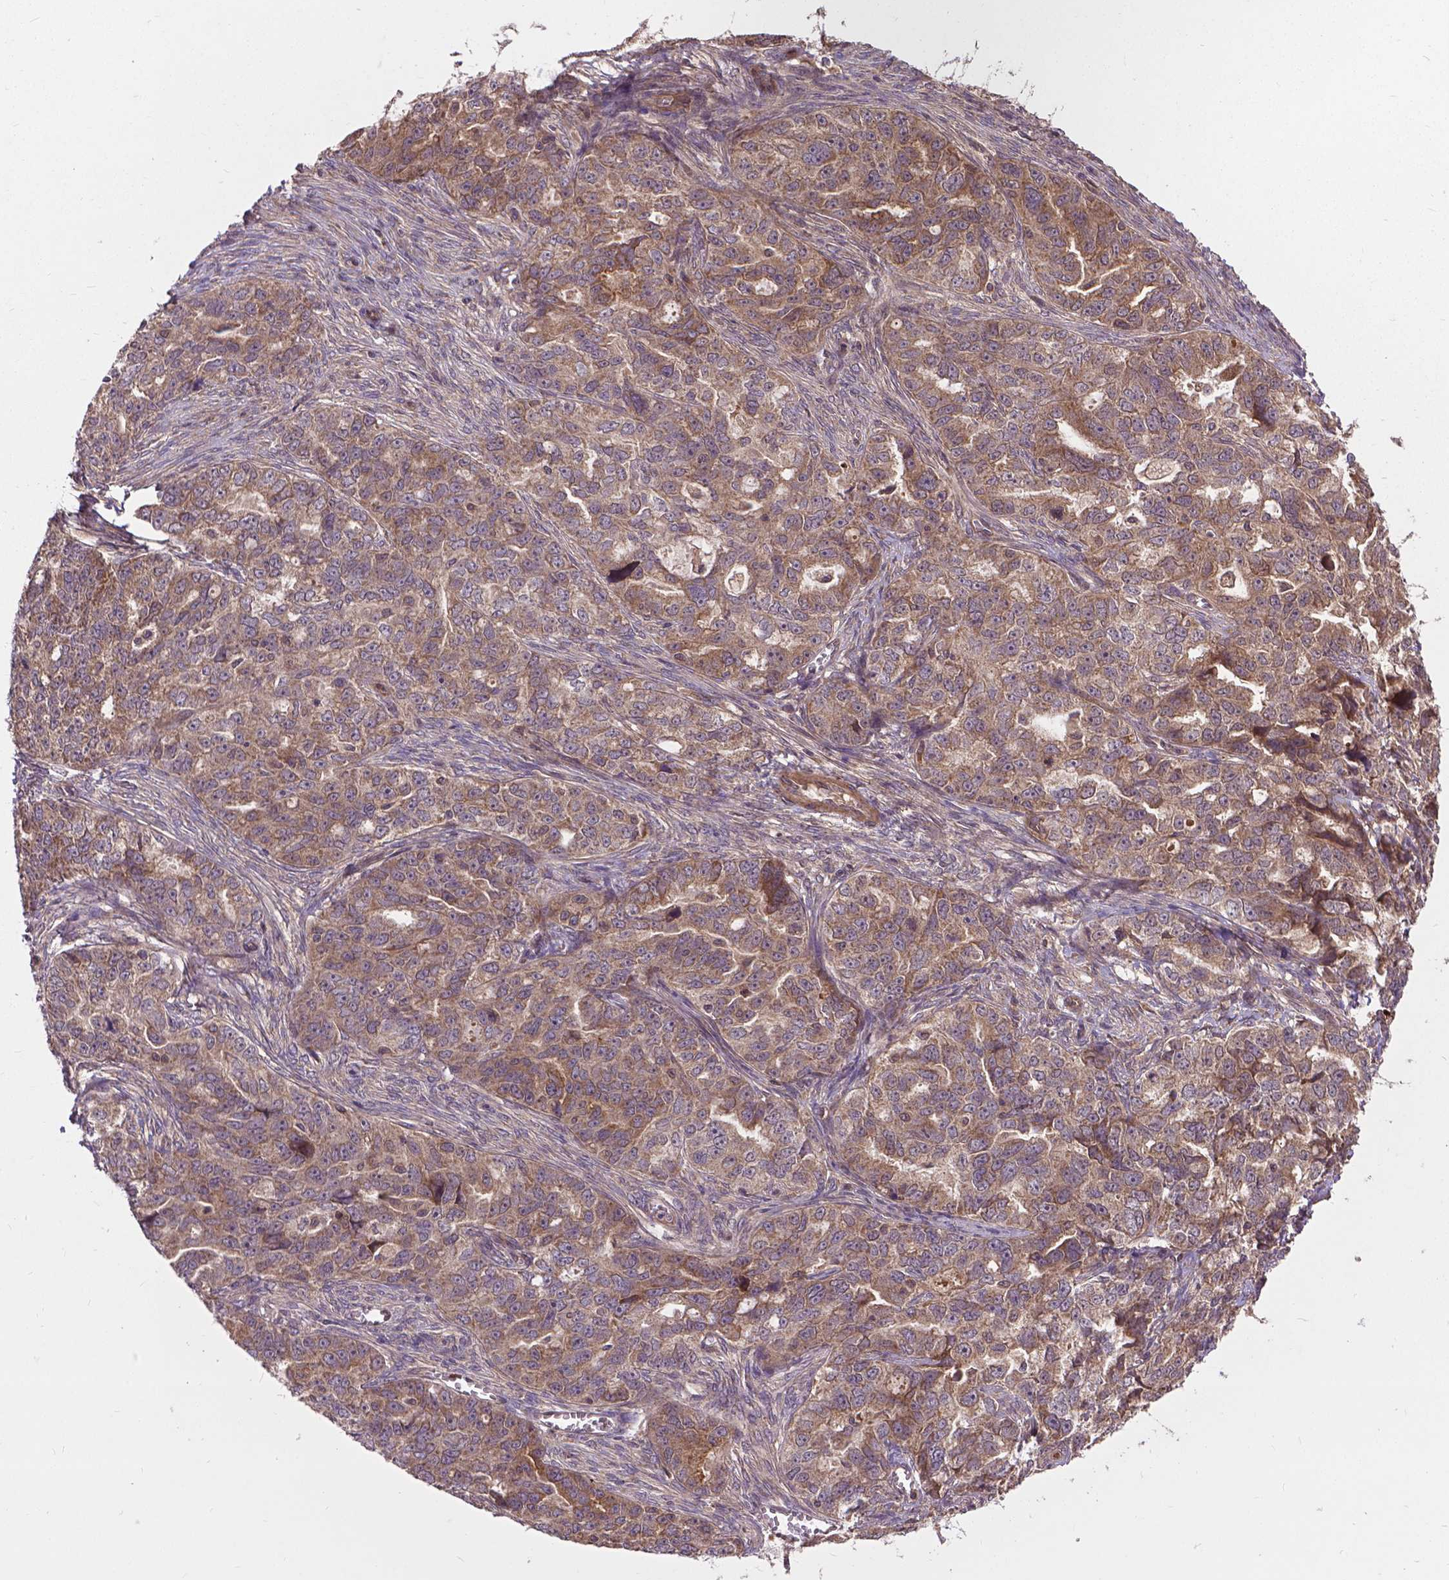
{"staining": {"intensity": "moderate", "quantity": ">75%", "location": "cytoplasmic/membranous"}, "tissue": "ovarian cancer", "cell_type": "Tumor cells", "image_type": "cancer", "snomed": [{"axis": "morphology", "description": "Cystadenocarcinoma, serous, NOS"}, {"axis": "topography", "description": "Ovary"}], "caption": "Immunohistochemical staining of serous cystadenocarcinoma (ovarian) shows medium levels of moderate cytoplasmic/membranous staining in approximately >75% of tumor cells.", "gene": "ZNF616", "patient": {"sex": "female", "age": 51}}